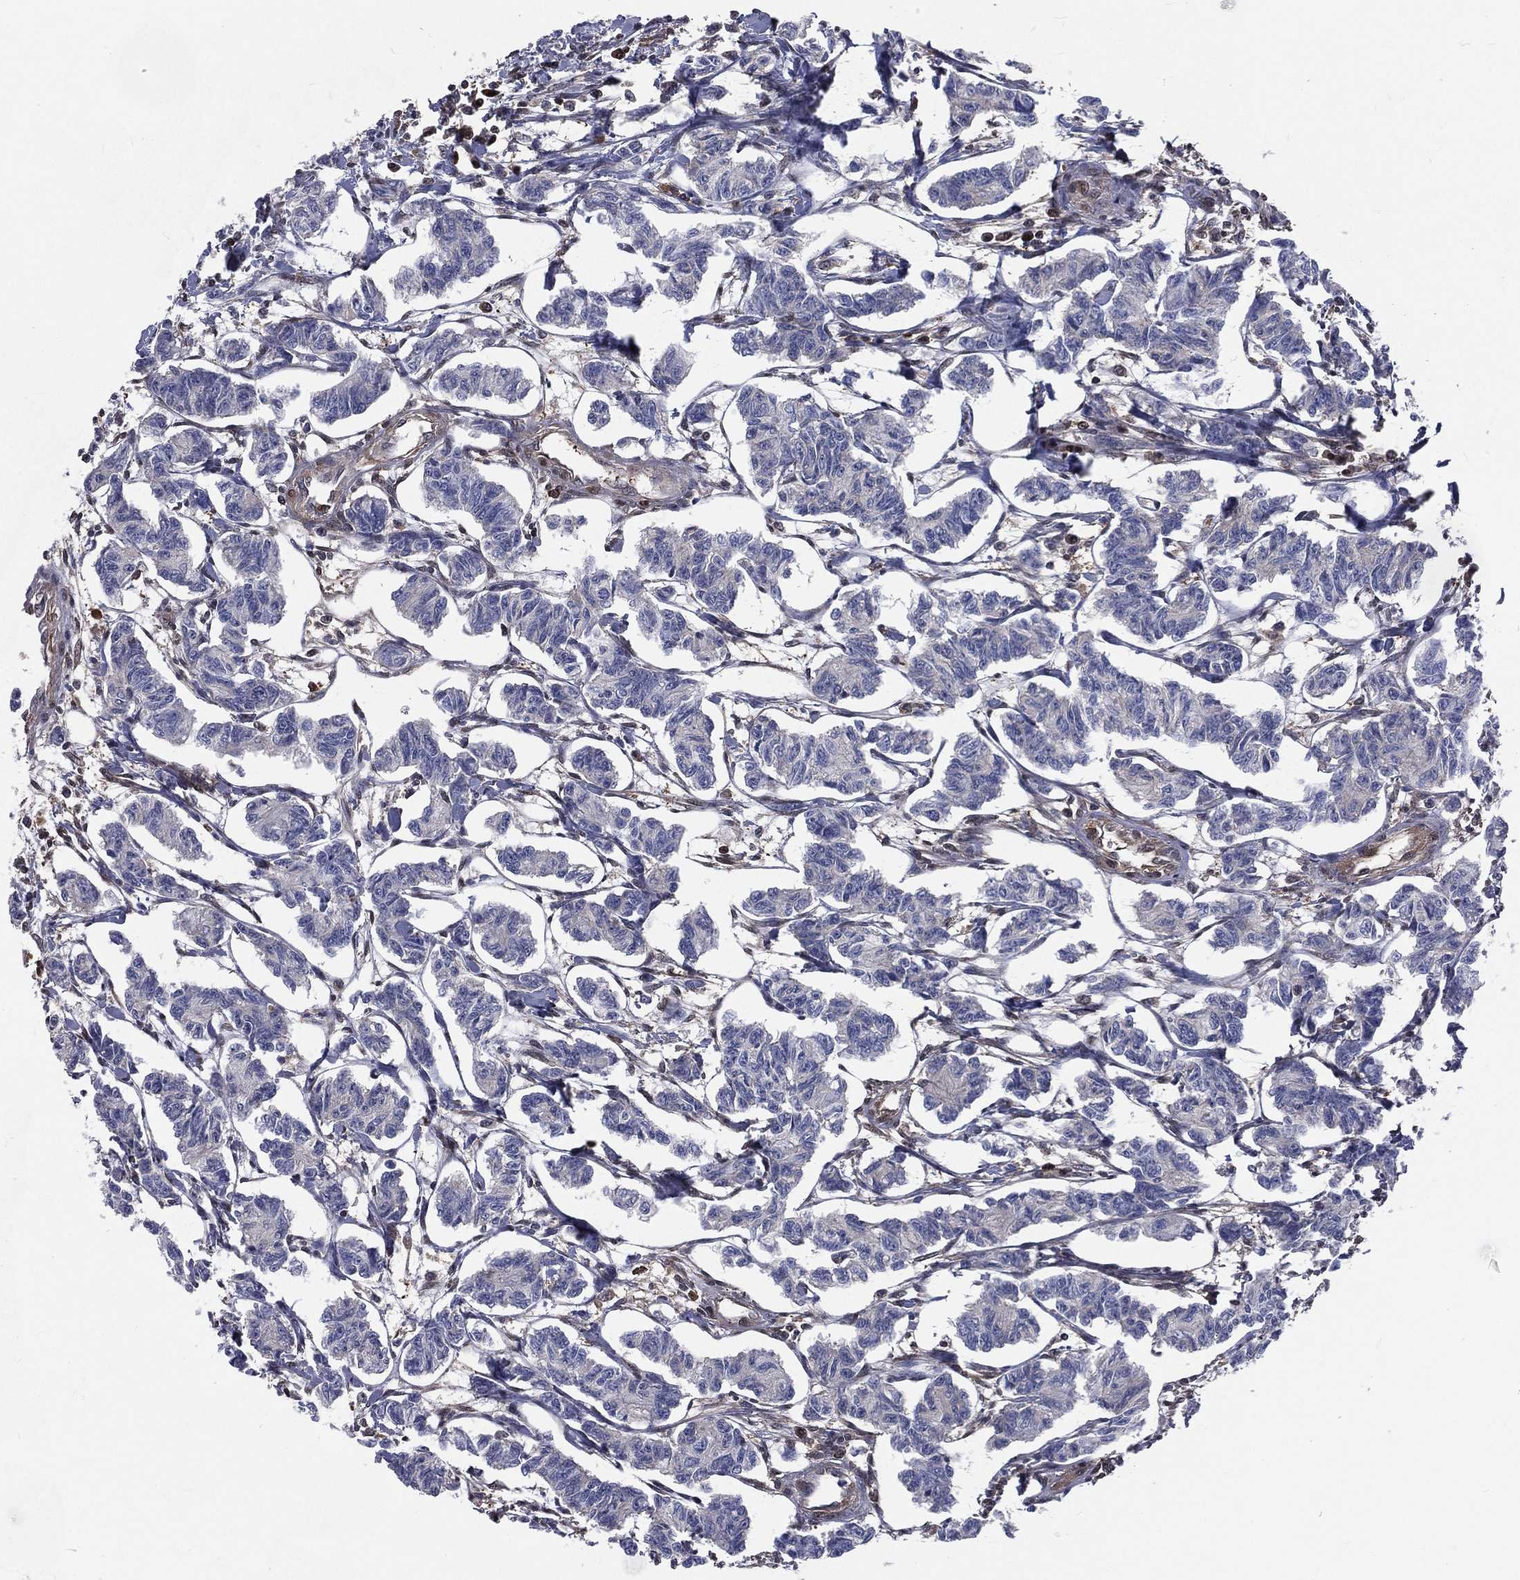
{"staining": {"intensity": "negative", "quantity": "none", "location": "none"}, "tissue": "carcinoid", "cell_type": "Tumor cells", "image_type": "cancer", "snomed": [{"axis": "morphology", "description": "Carcinoid, malignant, NOS"}, {"axis": "topography", "description": "Kidney"}], "caption": "High power microscopy micrograph of an IHC micrograph of malignant carcinoid, revealing no significant expression in tumor cells. The staining is performed using DAB (3,3'-diaminobenzidine) brown chromogen with nuclei counter-stained in using hematoxylin.", "gene": "TBC1D2", "patient": {"sex": "female", "age": 41}}